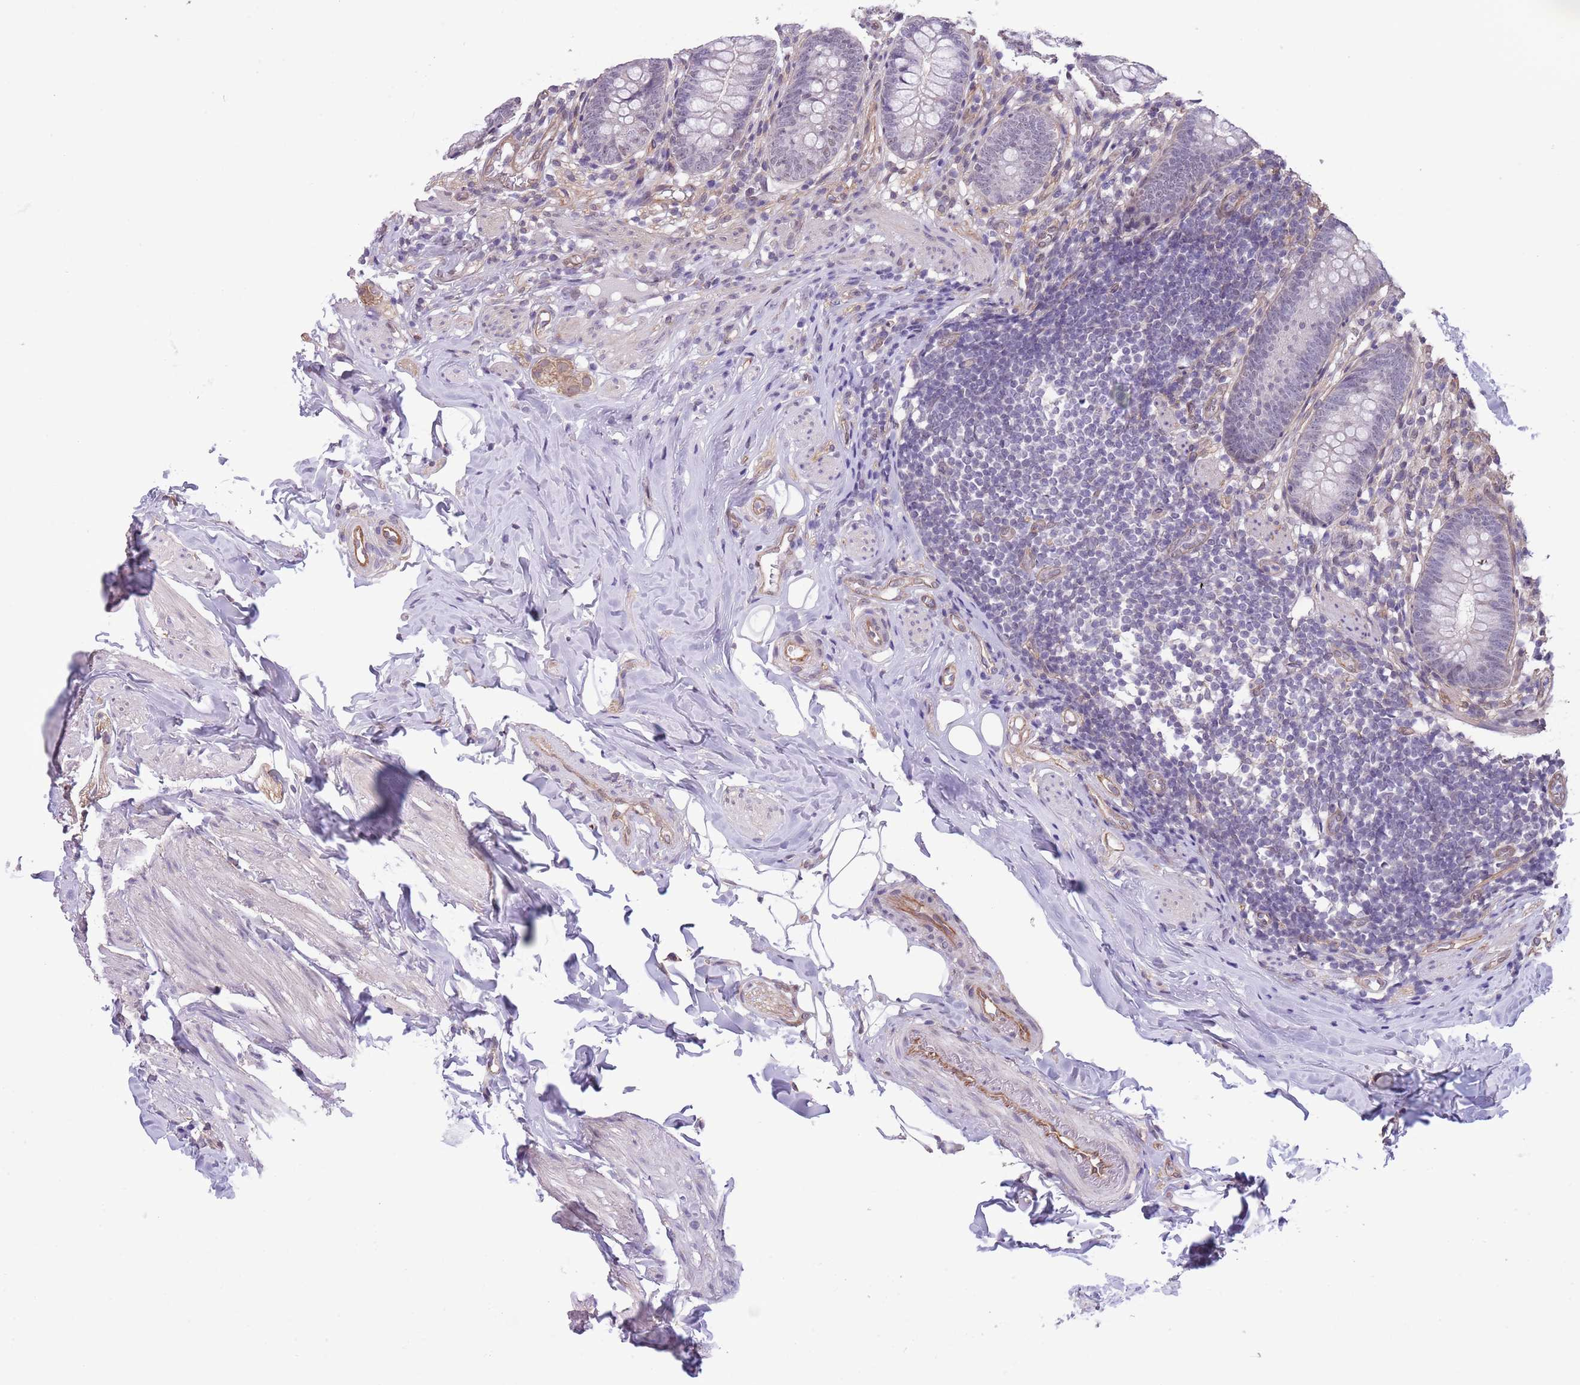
{"staining": {"intensity": "moderate", "quantity": "<25%", "location": "cytoplasmic/membranous"}, "tissue": "appendix", "cell_type": "Glandular cells", "image_type": "normal", "snomed": [{"axis": "morphology", "description": "Normal tissue, NOS"}, {"axis": "topography", "description": "Appendix"}], "caption": "A micrograph of human appendix stained for a protein reveals moderate cytoplasmic/membranous brown staining in glandular cells. (DAB = brown stain, brightfield microscopy at high magnification).", "gene": "CREBZF", "patient": {"sex": "female", "age": 62}}